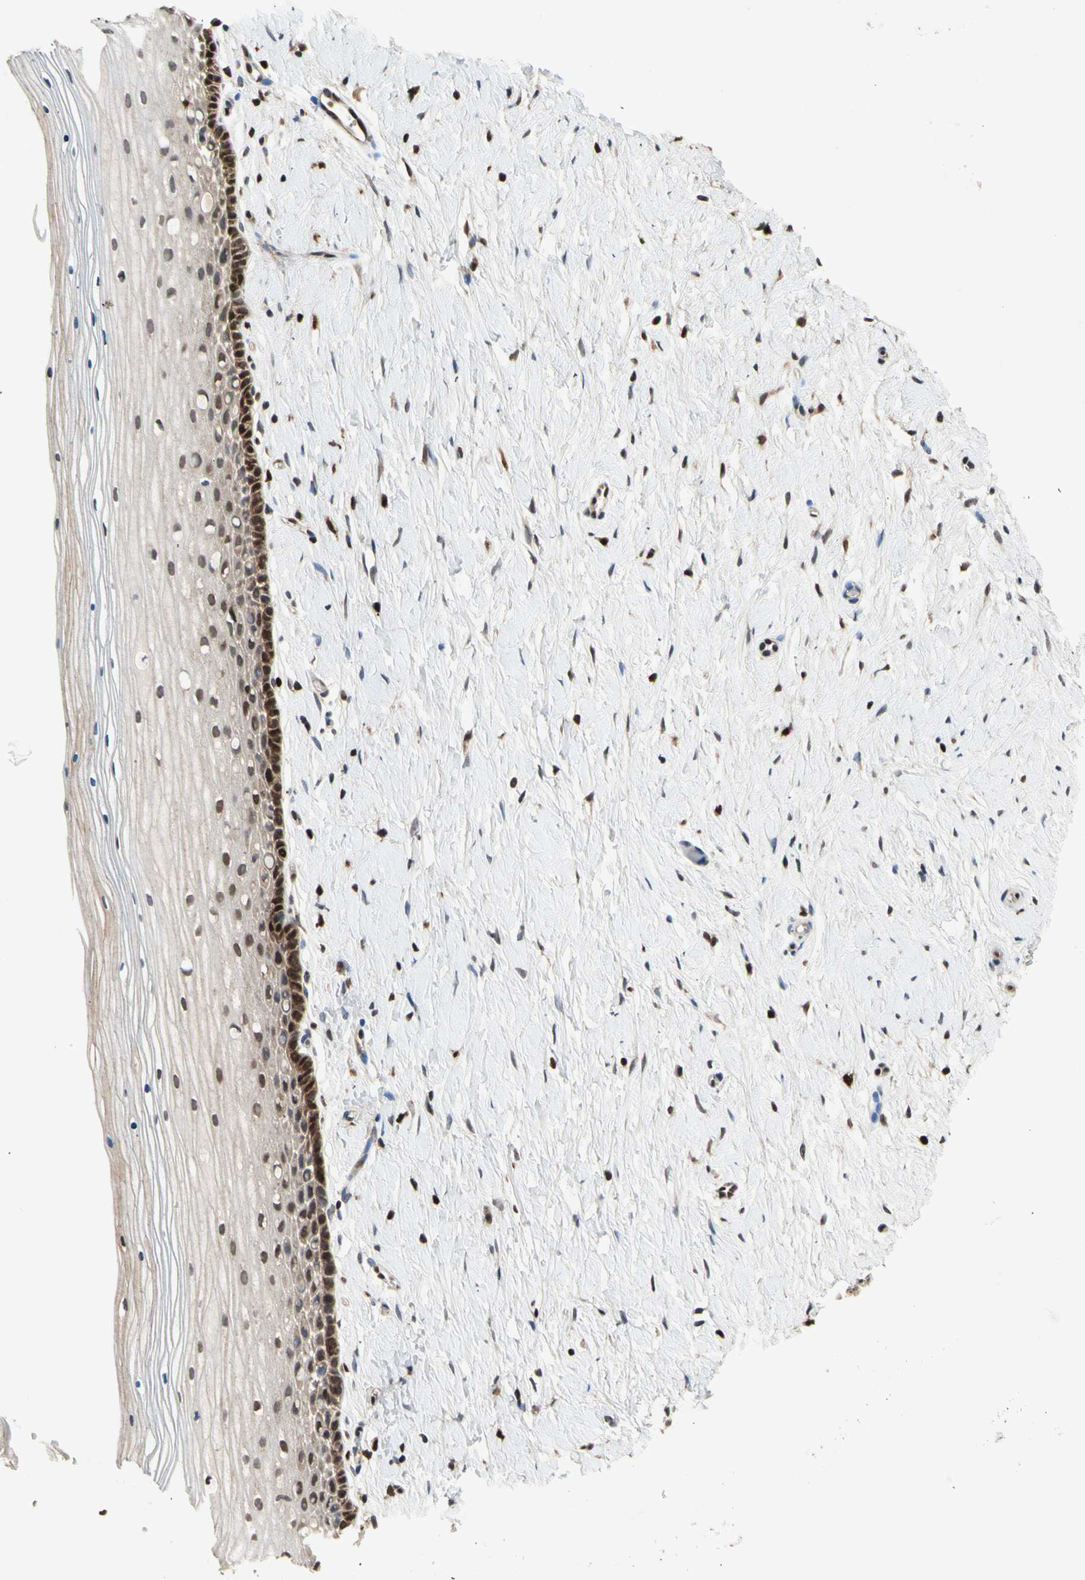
{"staining": {"intensity": "strong", "quantity": ">75%", "location": "nuclear"}, "tissue": "cervix", "cell_type": "Glandular cells", "image_type": "normal", "snomed": [{"axis": "morphology", "description": "Normal tissue, NOS"}, {"axis": "topography", "description": "Cervix"}], "caption": "Immunohistochemistry image of benign cervix stained for a protein (brown), which shows high levels of strong nuclear expression in approximately >75% of glandular cells.", "gene": "GSR", "patient": {"sex": "female", "age": 39}}